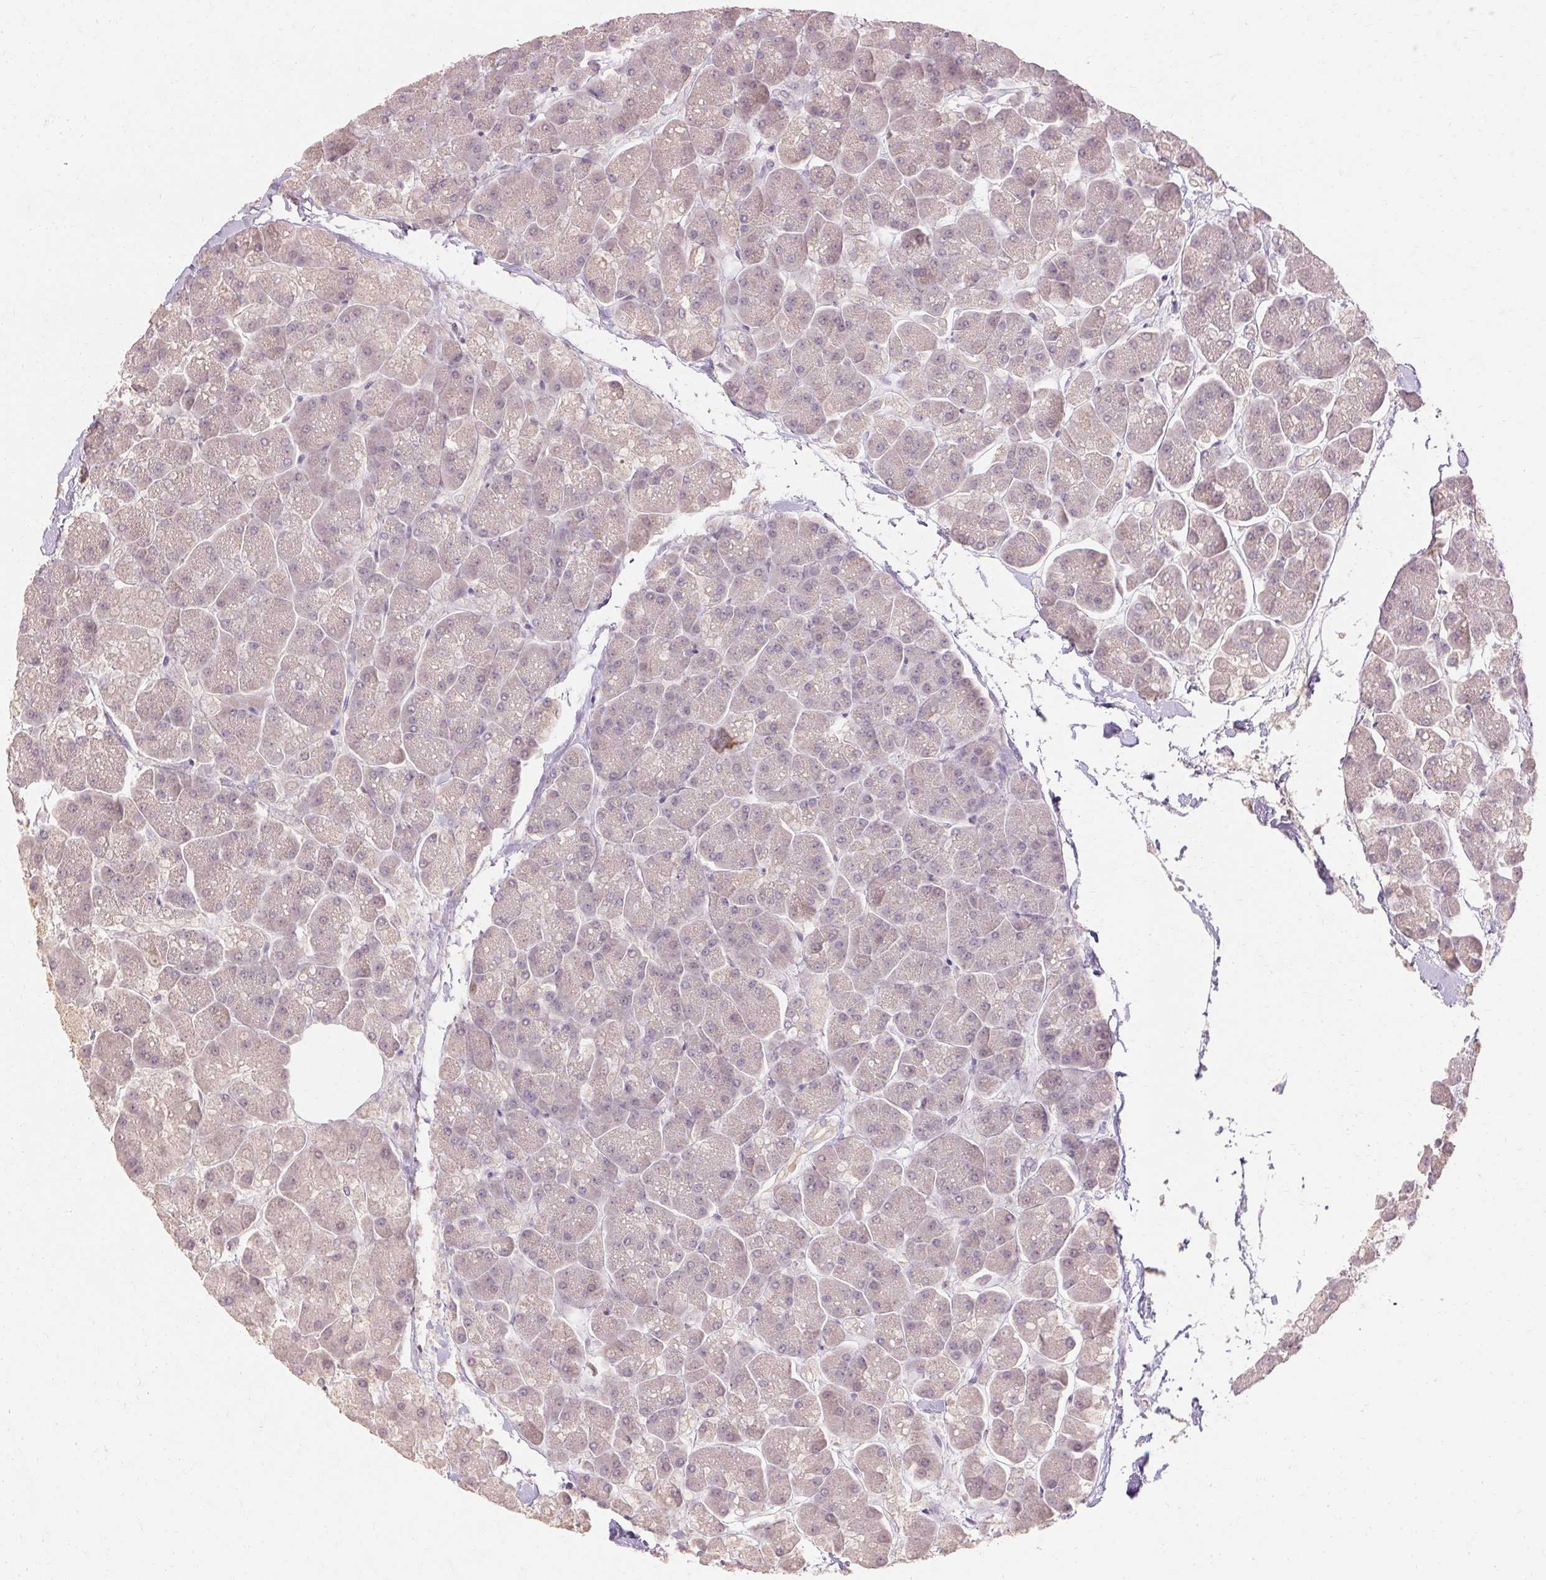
{"staining": {"intensity": "negative", "quantity": "none", "location": "none"}, "tissue": "pancreas", "cell_type": "Exocrine glandular cells", "image_type": "normal", "snomed": [{"axis": "morphology", "description": "Normal tissue, NOS"}, {"axis": "topography", "description": "Pancreas"}, {"axis": "topography", "description": "Peripheral nerve tissue"}], "caption": "High power microscopy photomicrograph of an immunohistochemistry histopathology image of unremarkable pancreas, revealing no significant positivity in exocrine glandular cells.", "gene": "SKP2", "patient": {"sex": "male", "age": 54}}